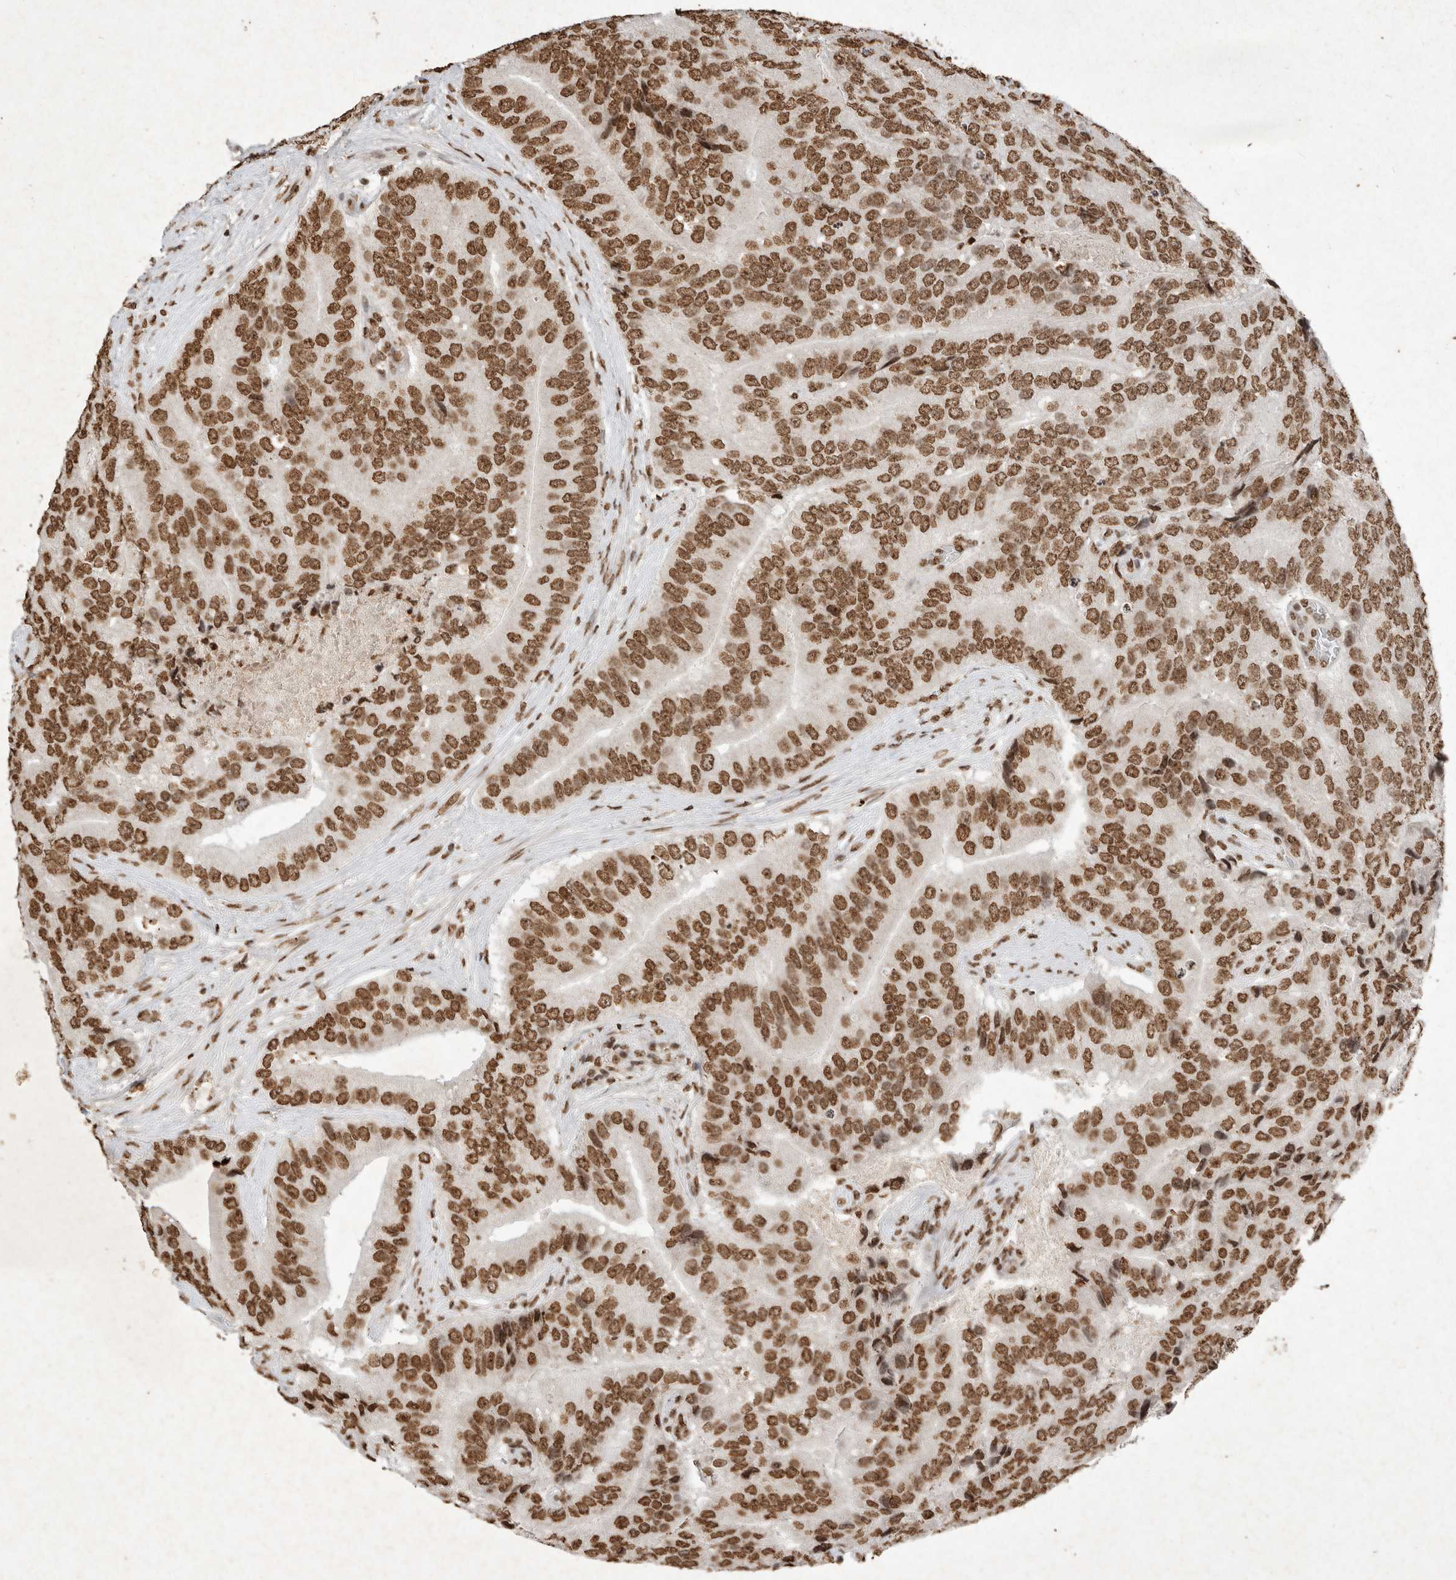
{"staining": {"intensity": "strong", "quantity": ">75%", "location": "nuclear"}, "tissue": "prostate cancer", "cell_type": "Tumor cells", "image_type": "cancer", "snomed": [{"axis": "morphology", "description": "Adenocarcinoma, High grade"}, {"axis": "topography", "description": "Prostate"}], "caption": "Immunohistochemical staining of human prostate high-grade adenocarcinoma demonstrates high levels of strong nuclear protein staining in approximately >75% of tumor cells.", "gene": "NKX3-2", "patient": {"sex": "male", "age": 70}}